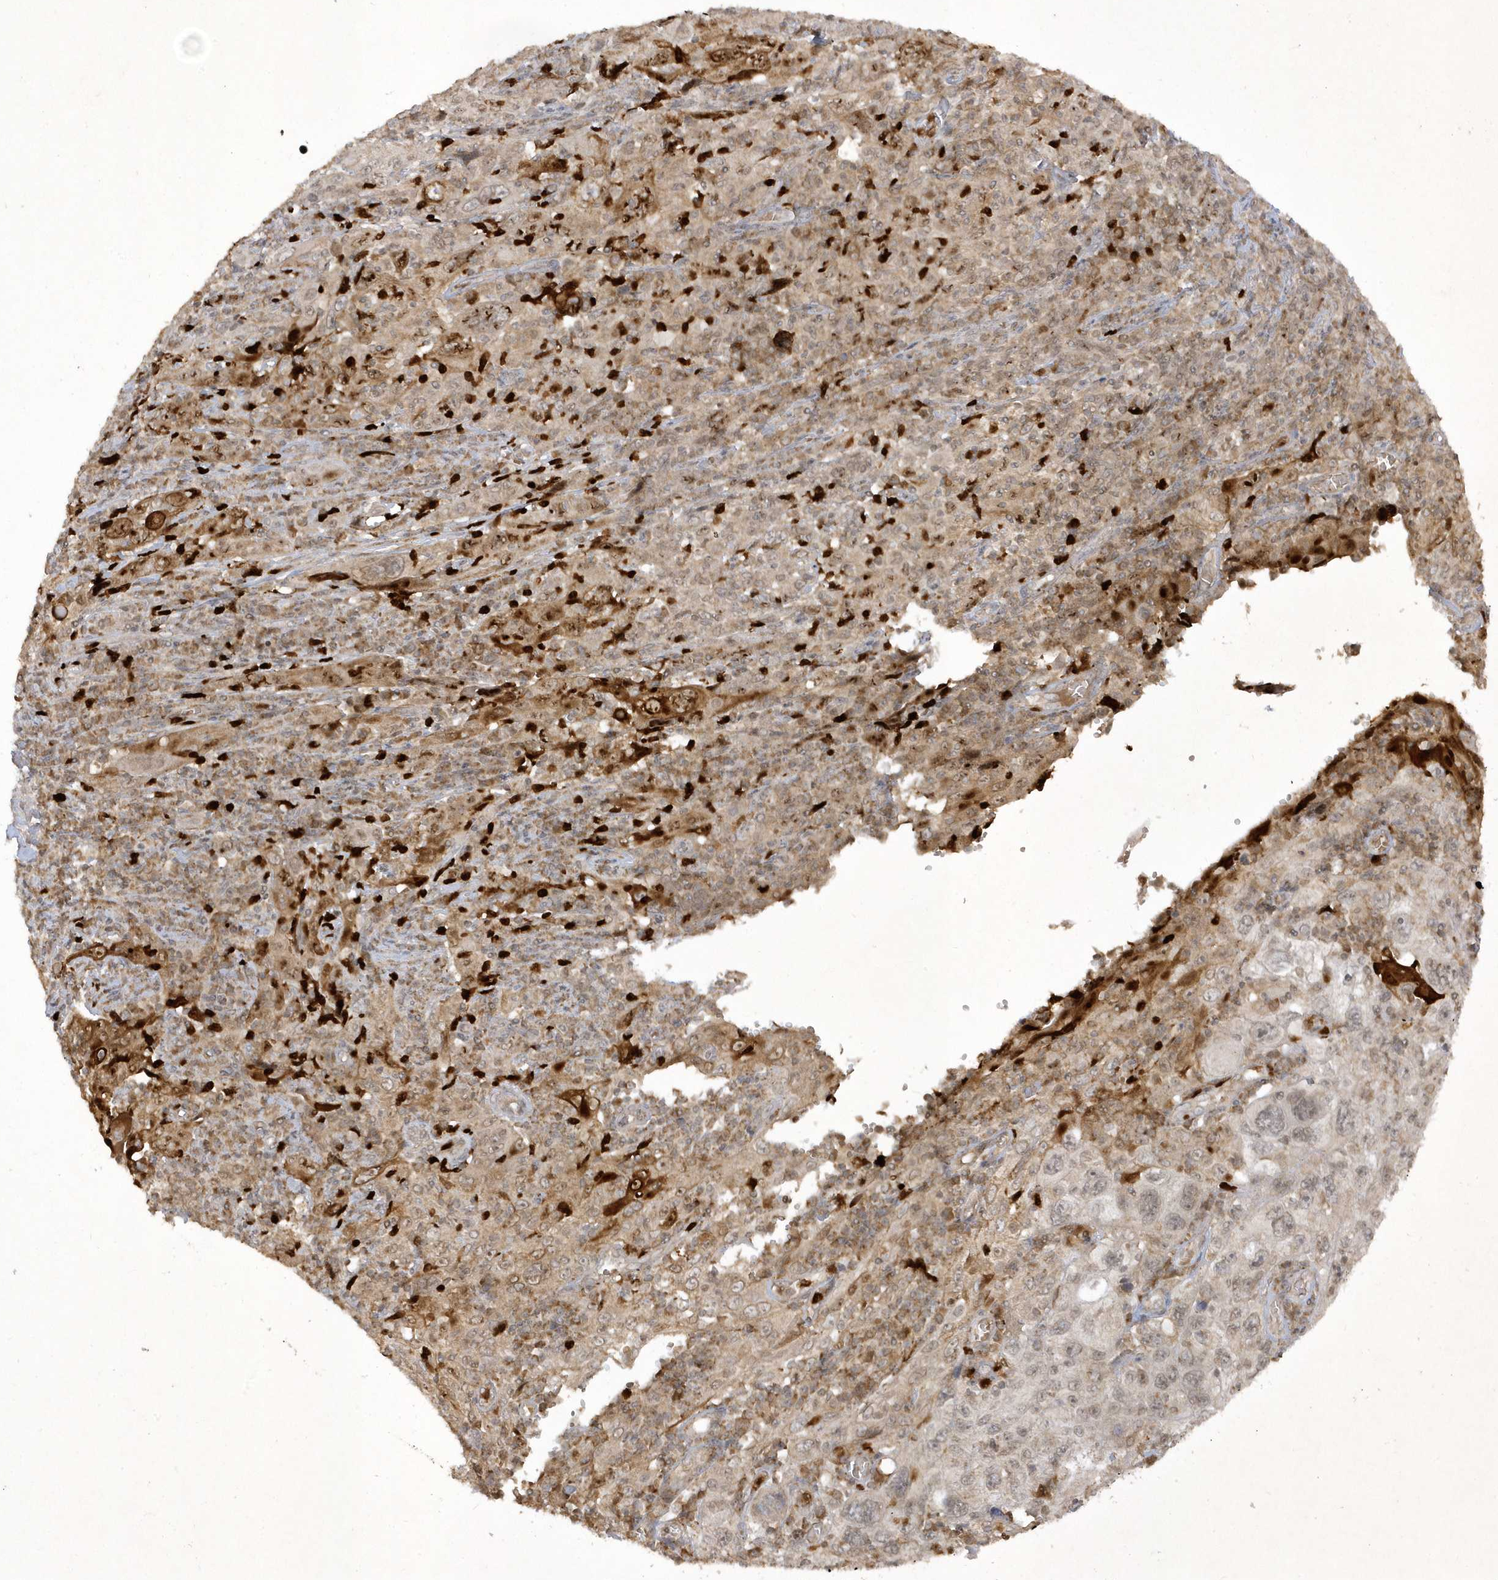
{"staining": {"intensity": "strong", "quantity": "<25%", "location": "cytoplasmic/membranous,nuclear"}, "tissue": "cervical cancer", "cell_type": "Tumor cells", "image_type": "cancer", "snomed": [{"axis": "morphology", "description": "Squamous cell carcinoma, NOS"}, {"axis": "topography", "description": "Cervix"}], "caption": "Squamous cell carcinoma (cervical) tissue shows strong cytoplasmic/membranous and nuclear staining in approximately <25% of tumor cells, visualized by immunohistochemistry. Nuclei are stained in blue.", "gene": "ZNF213", "patient": {"sex": "female", "age": 46}}